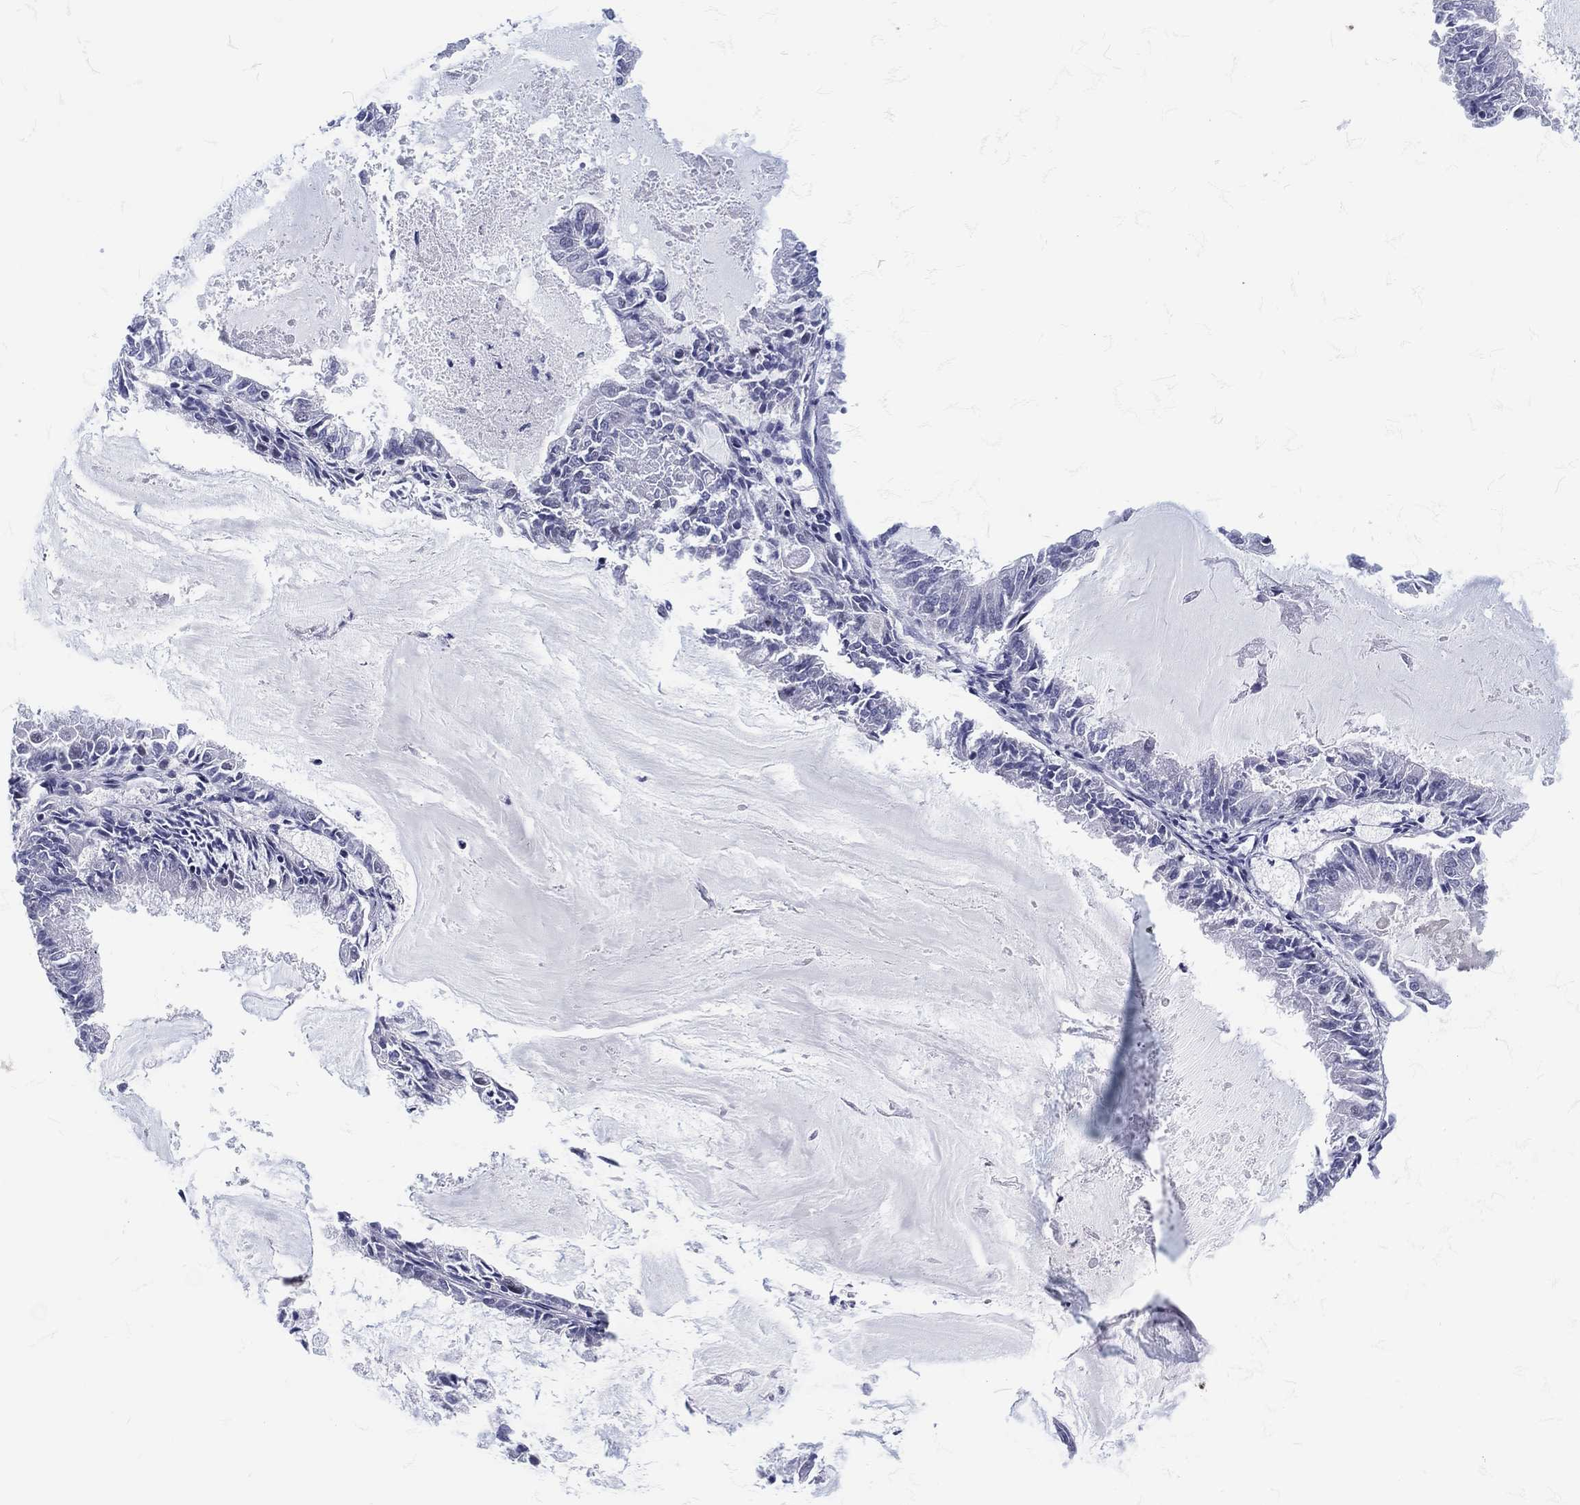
{"staining": {"intensity": "negative", "quantity": "none", "location": "none"}, "tissue": "endometrial cancer", "cell_type": "Tumor cells", "image_type": "cancer", "snomed": [{"axis": "morphology", "description": "Adenocarcinoma, NOS"}, {"axis": "topography", "description": "Endometrium"}], "caption": "Immunohistochemical staining of human endometrial adenocarcinoma exhibits no significant staining in tumor cells.", "gene": "MAPK8IP1", "patient": {"sex": "female", "age": 57}}